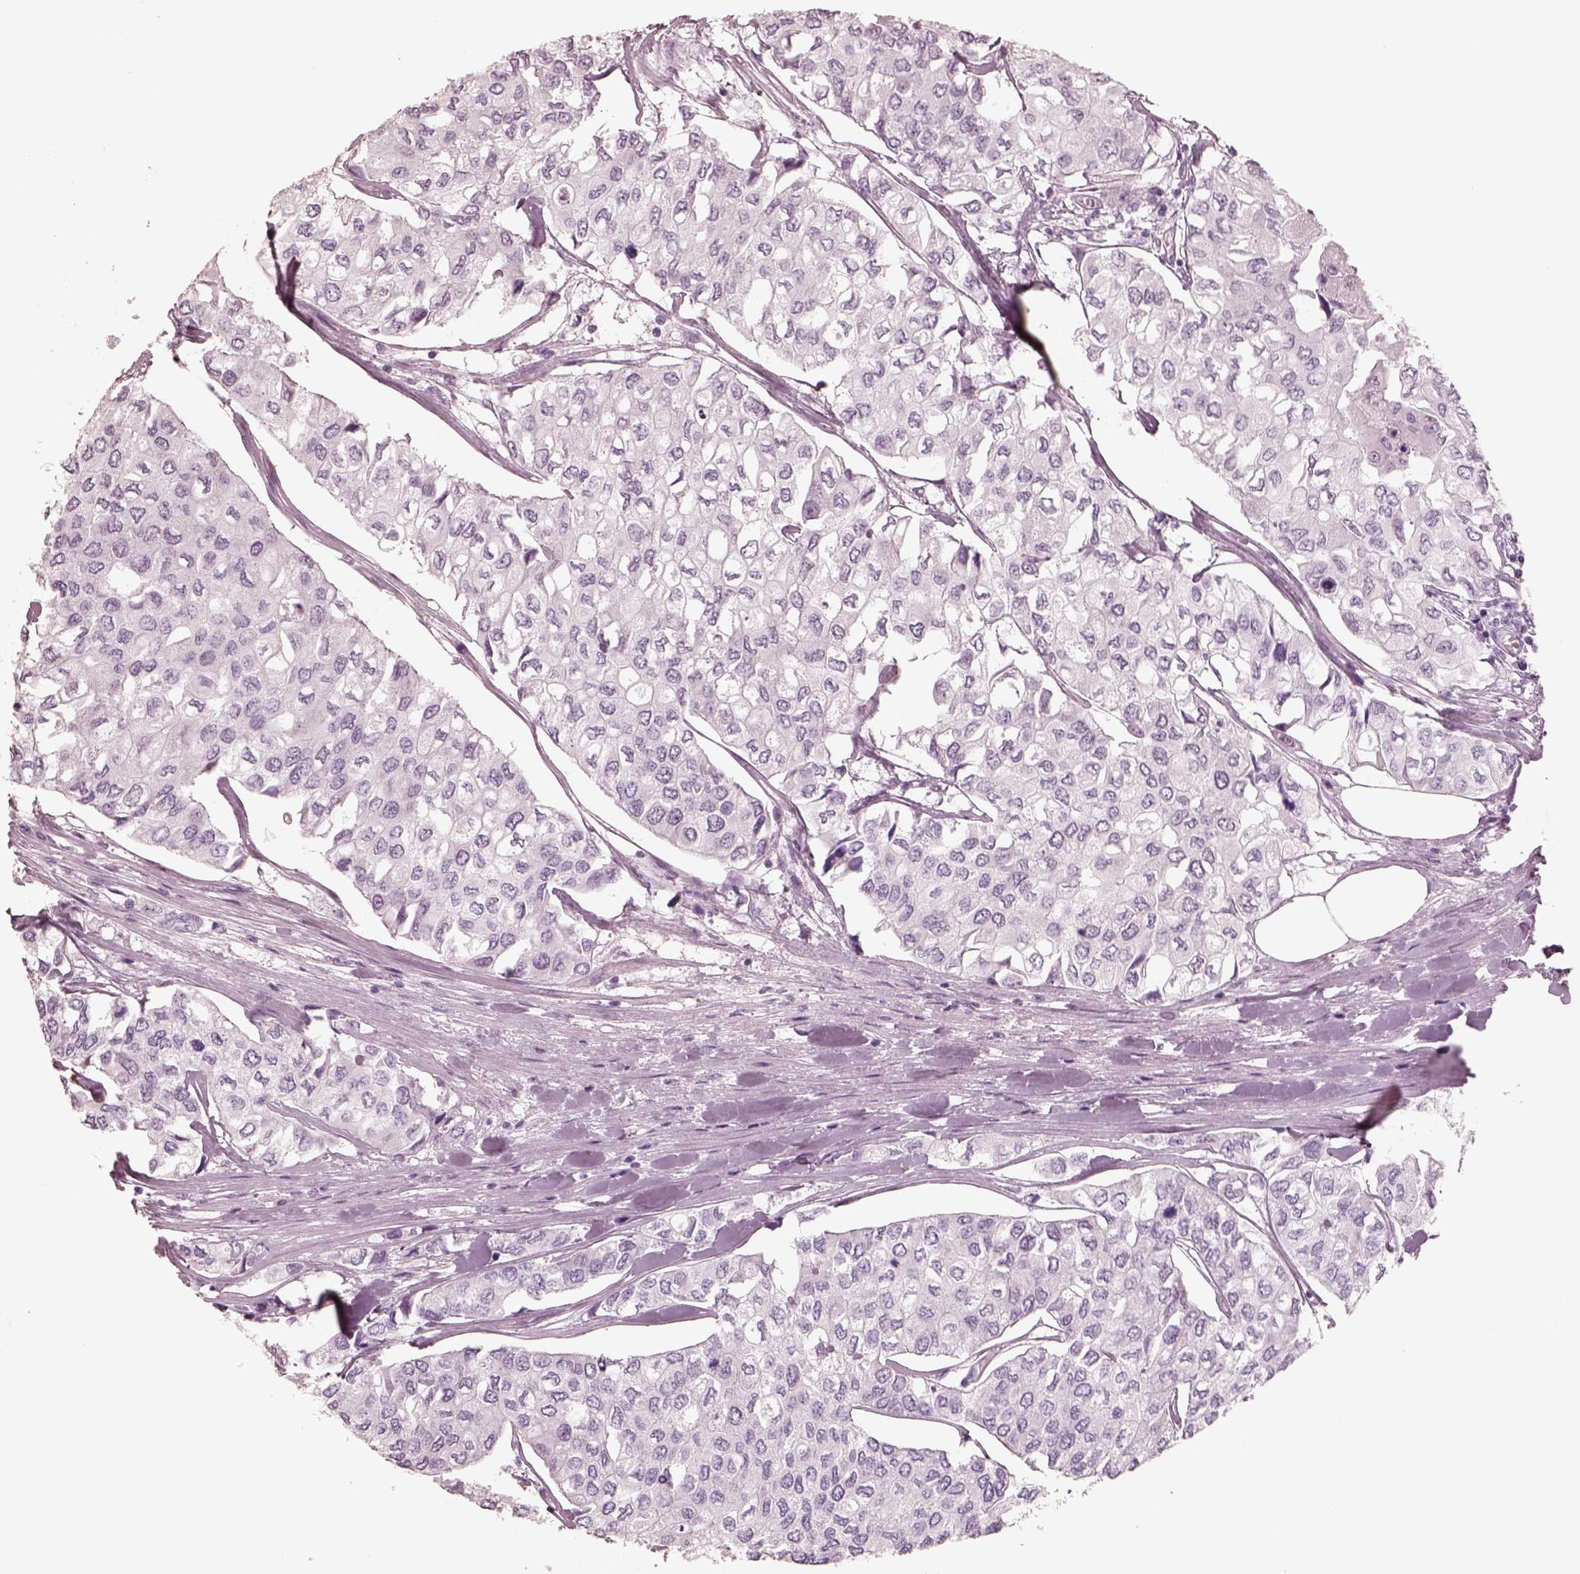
{"staining": {"intensity": "negative", "quantity": "none", "location": "none"}, "tissue": "urothelial cancer", "cell_type": "Tumor cells", "image_type": "cancer", "snomed": [{"axis": "morphology", "description": "Urothelial carcinoma, High grade"}, {"axis": "topography", "description": "Urinary bladder"}], "caption": "High power microscopy histopathology image of an immunohistochemistry histopathology image of urothelial cancer, revealing no significant staining in tumor cells.", "gene": "ELANE", "patient": {"sex": "male", "age": 73}}